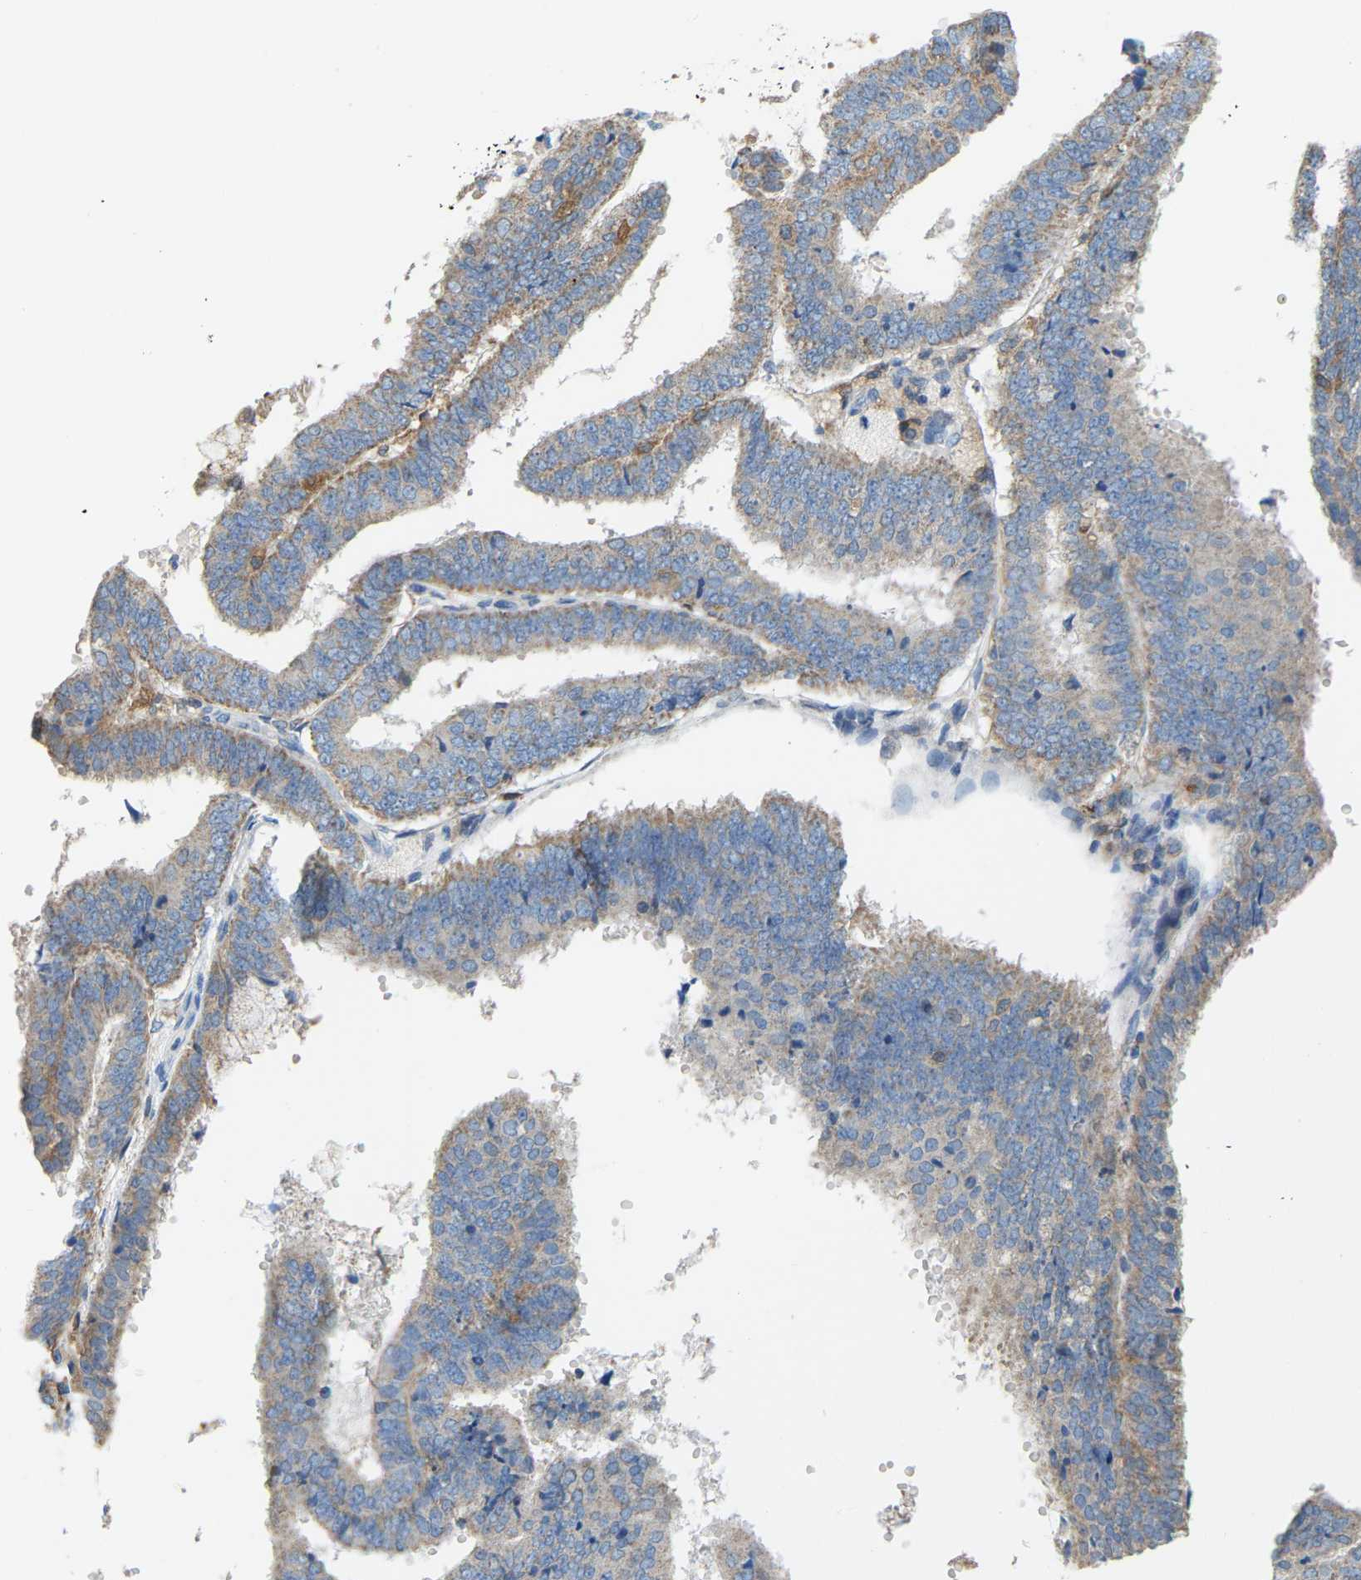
{"staining": {"intensity": "weak", "quantity": "<25%", "location": "cytoplasmic/membranous"}, "tissue": "endometrial cancer", "cell_type": "Tumor cells", "image_type": "cancer", "snomed": [{"axis": "morphology", "description": "Adenocarcinoma, NOS"}, {"axis": "topography", "description": "Endometrium"}], "caption": "An IHC micrograph of adenocarcinoma (endometrial) is shown. There is no staining in tumor cells of adenocarcinoma (endometrial).", "gene": "CROT", "patient": {"sex": "female", "age": 63}}